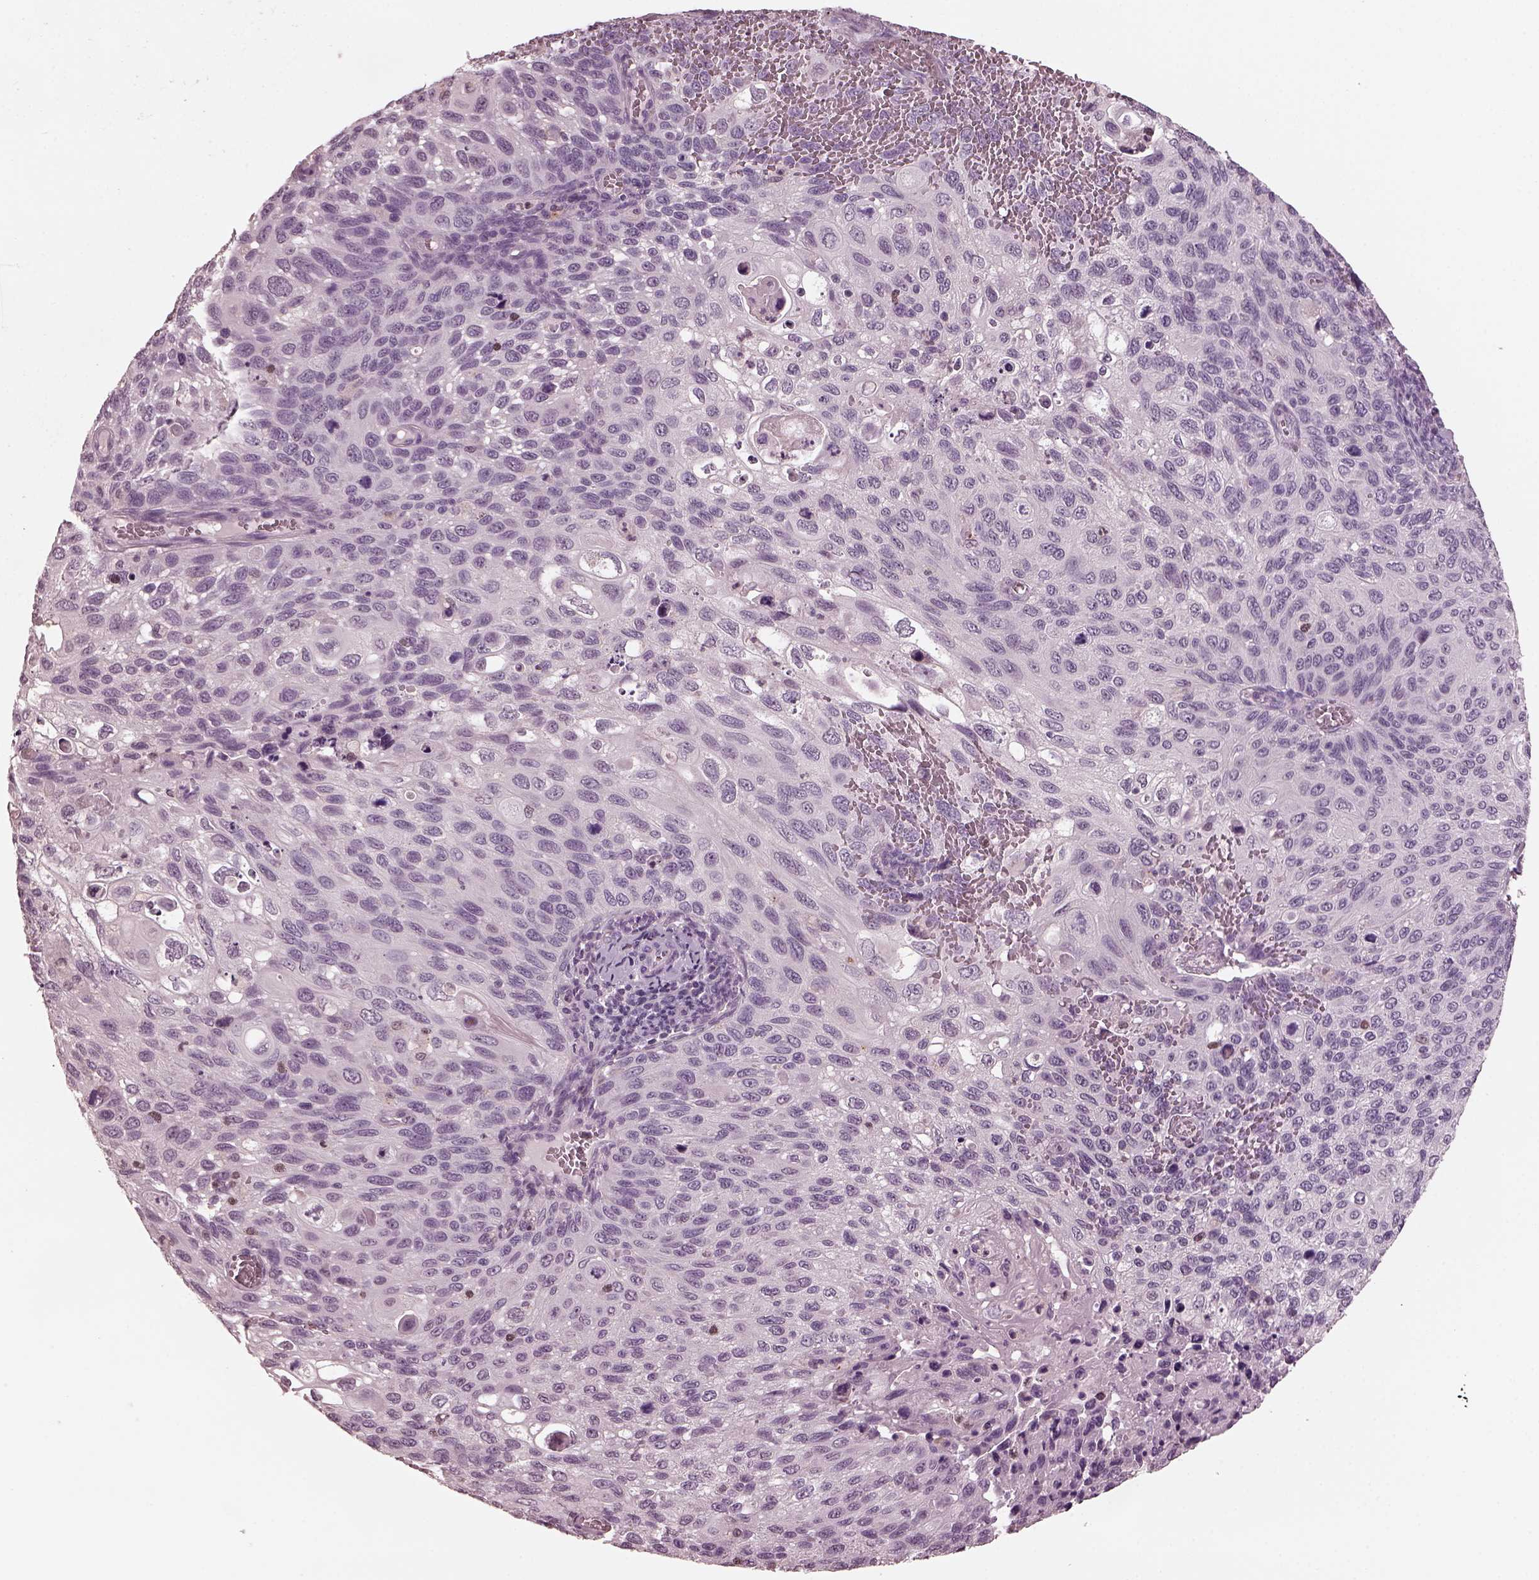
{"staining": {"intensity": "negative", "quantity": "none", "location": "none"}, "tissue": "cervical cancer", "cell_type": "Tumor cells", "image_type": "cancer", "snomed": [{"axis": "morphology", "description": "Squamous cell carcinoma, NOS"}, {"axis": "topography", "description": "Cervix"}], "caption": "An immunohistochemistry micrograph of cervical cancer is shown. There is no staining in tumor cells of cervical cancer.", "gene": "TSKS", "patient": {"sex": "female", "age": 70}}